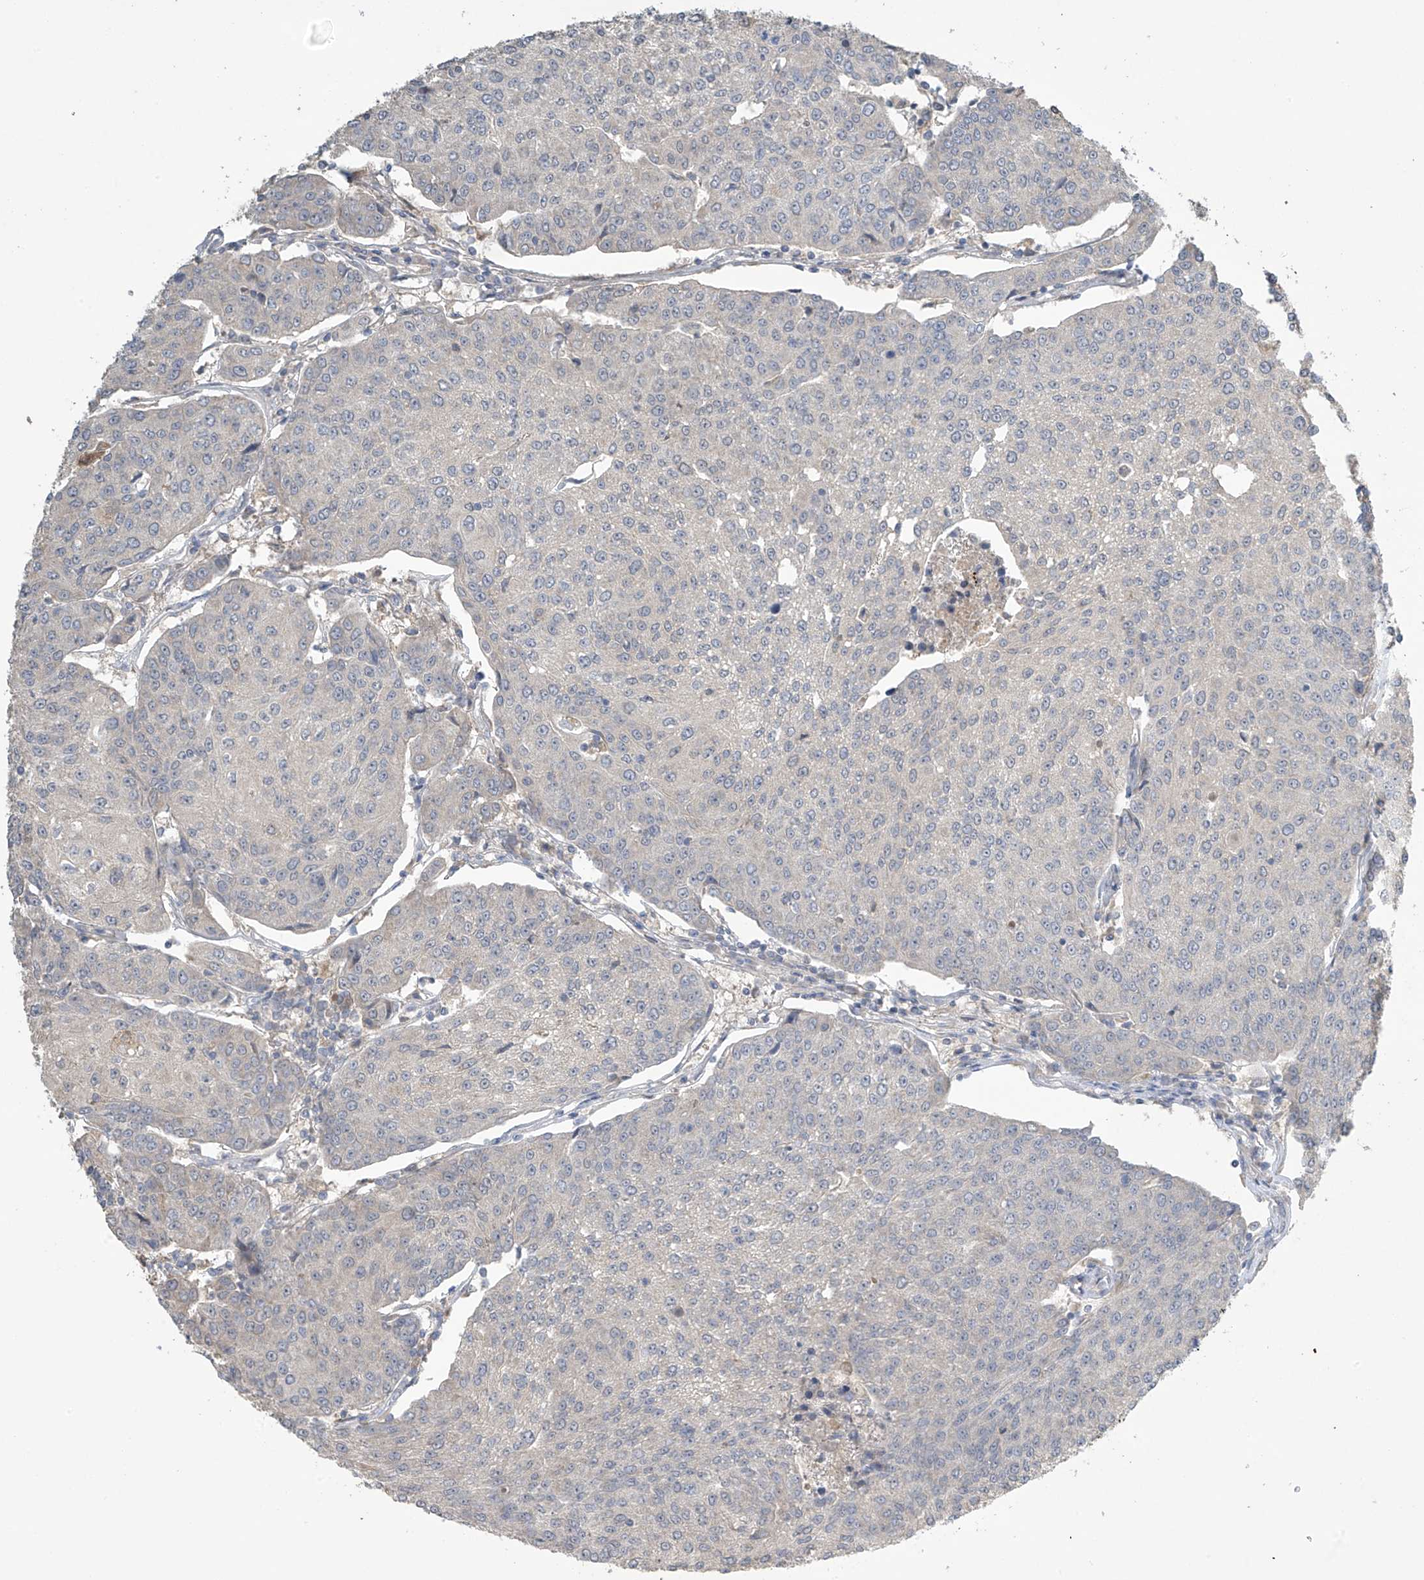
{"staining": {"intensity": "negative", "quantity": "none", "location": "none"}, "tissue": "urothelial cancer", "cell_type": "Tumor cells", "image_type": "cancer", "snomed": [{"axis": "morphology", "description": "Urothelial carcinoma, High grade"}, {"axis": "topography", "description": "Urinary bladder"}], "caption": "A histopathology image of human urothelial carcinoma (high-grade) is negative for staining in tumor cells. Nuclei are stained in blue.", "gene": "SLFN14", "patient": {"sex": "female", "age": 85}}